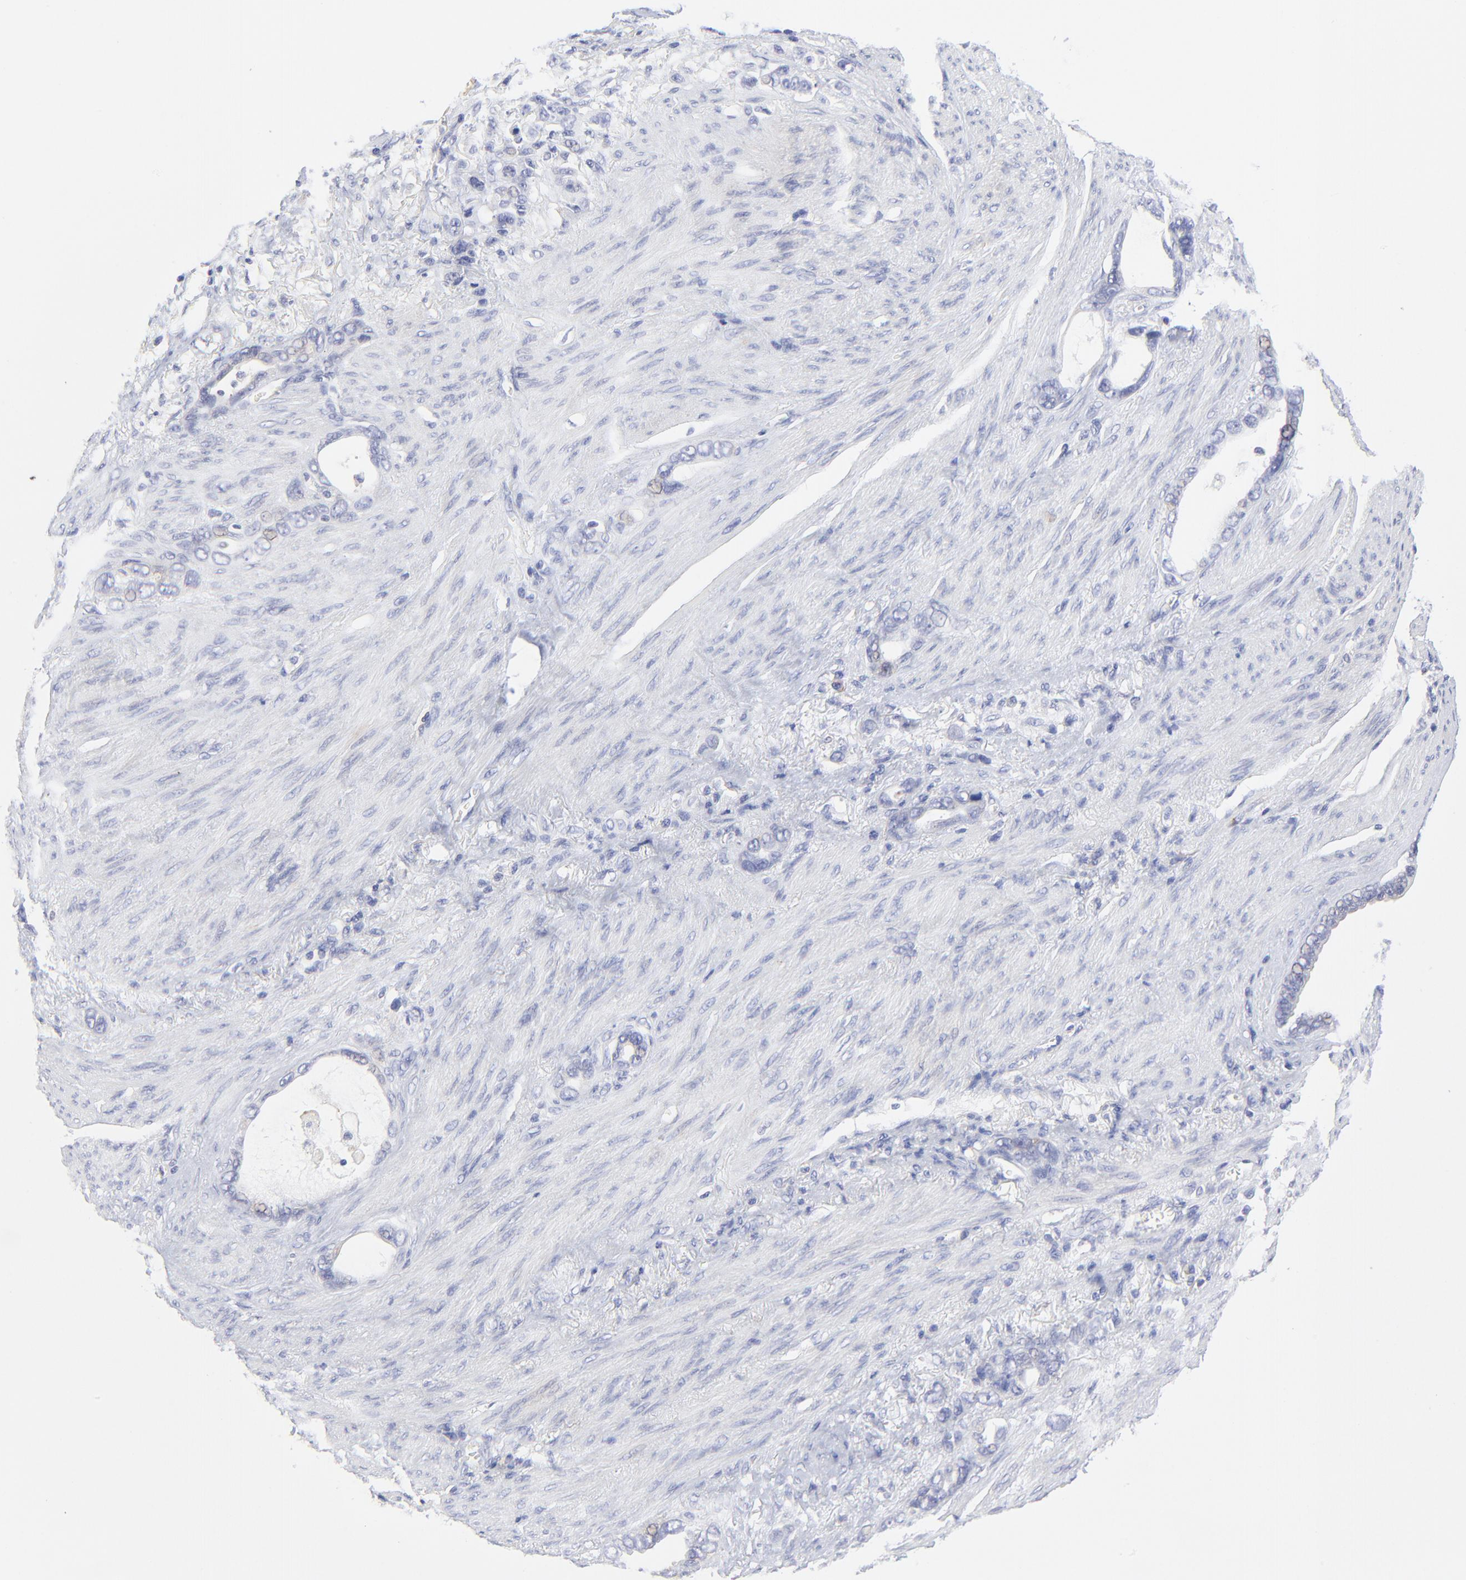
{"staining": {"intensity": "weak", "quantity": "25%-75%", "location": "cytoplasmic/membranous"}, "tissue": "stomach cancer", "cell_type": "Tumor cells", "image_type": "cancer", "snomed": [{"axis": "morphology", "description": "Adenocarcinoma, NOS"}, {"axis": "topography", "description": "Stomach"}], "caption": "Immunohistochemical staining of human stomach adenocarcinoma exhibits weak cytoplasmic/membranous protein expression in about 25%-75% of tumor cells.", "gene": "LHFPL1", "patient": {"sex": "male", "age": 78}}